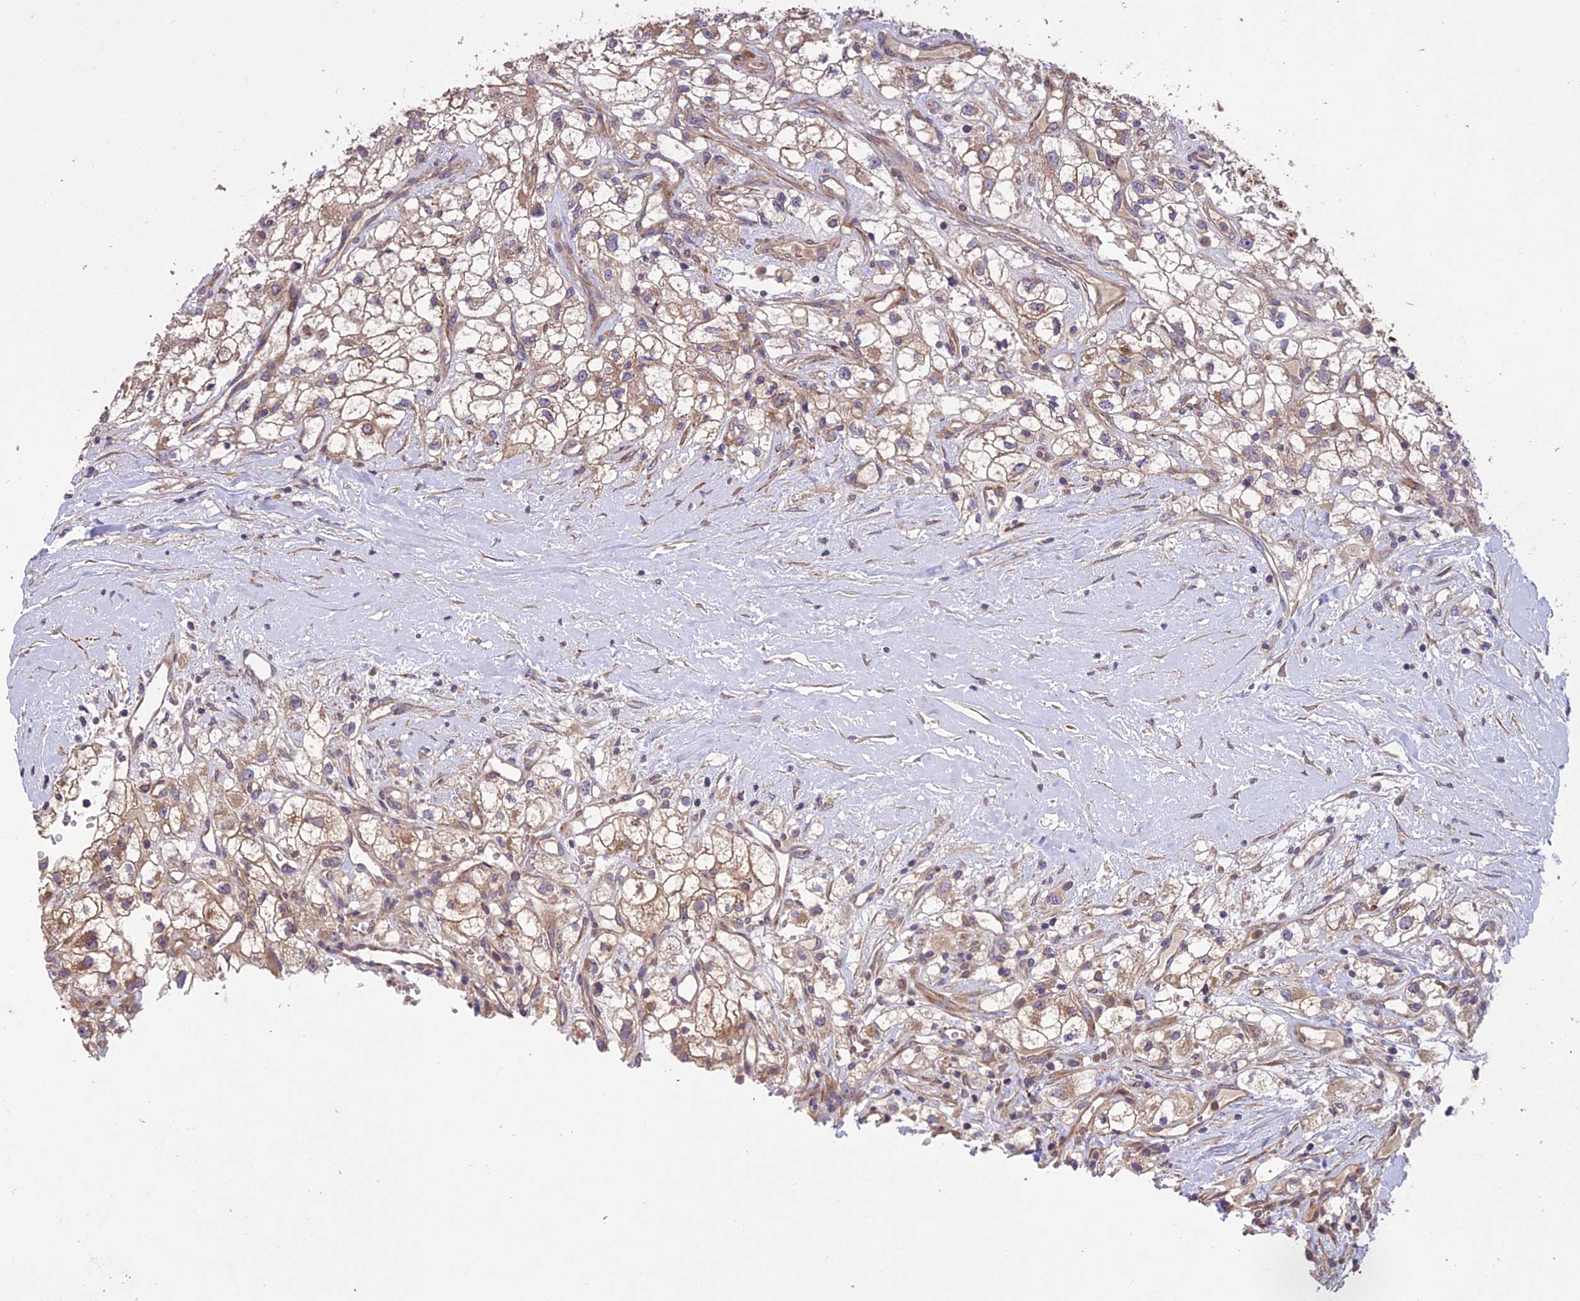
{"staining": {"intensity": "weak", "quantity": ">75%", "location": "cytoplasmic/membranous"}, "tissue": "renal cancer", "cell_type": "Tumor cells", "image_type": "cancer", "snomed": [{"axis": "morphology", "description": "Adenocarcinoma, NOS"}, {"axis": "topography", "description": "Kidney"}], "caption": "Brown immunohistochemical staining in human renal cancer shows weak cytoplasmic/membranous staining in approximately >75% of tumor cells. (brown staining indicates protein expression, while blue staining denotes nuclei).", "gene": "CENPL", "patient": {"sex": "male", "age": 59}}